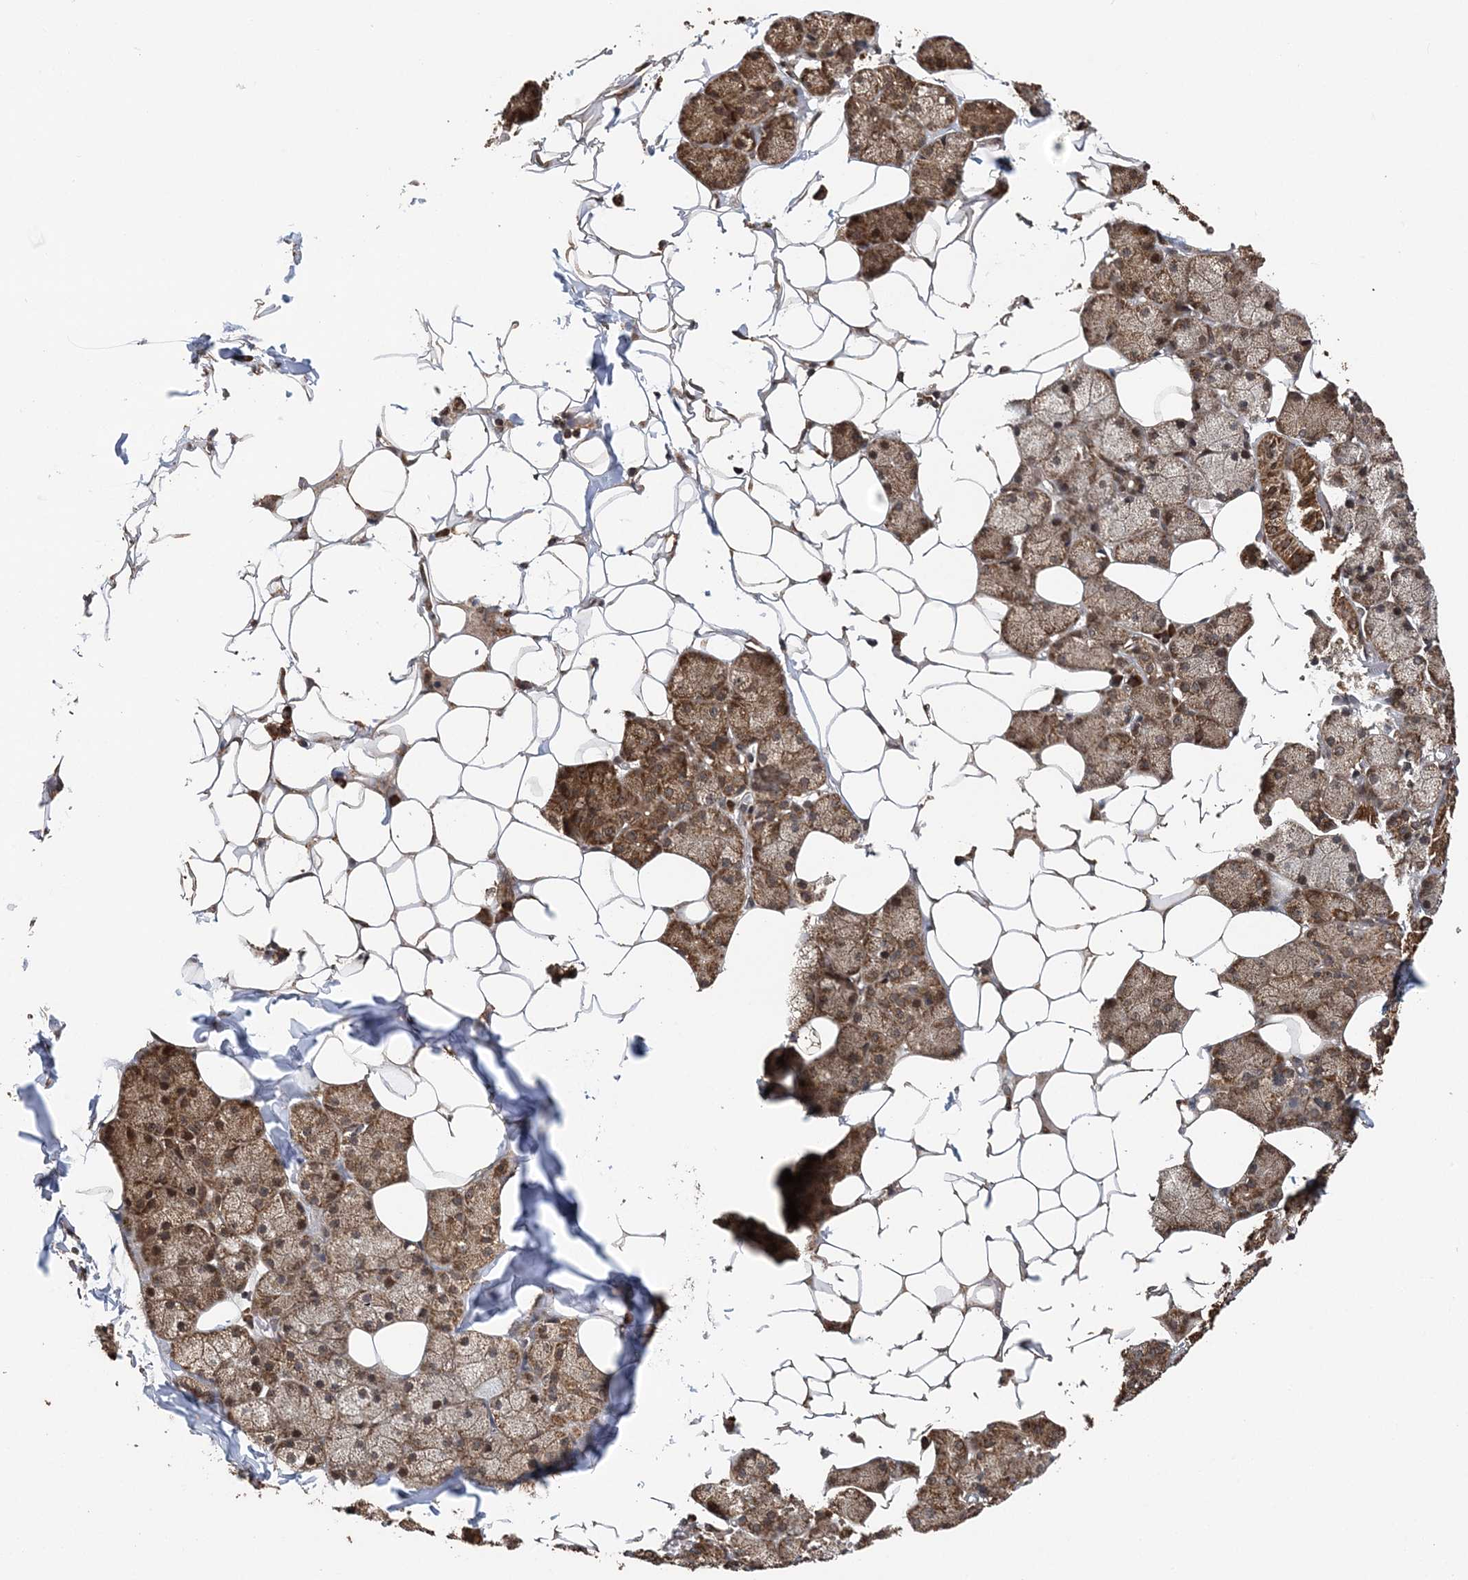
{"staining": {"intensity": "moderate", "quantity": ">75%", "location": "cytoplasmic/membranous"}, "tissue": "salivary gland", "cell_type": "Glandular cells", "image_type": "normal", "snomed": [{"axis": "morphology", "description": "Normal tissue, NOS"}, {"axis": "topography", "description": "Salivary gland"}], "caption": "Immunohistochemical staining of unremarkable human salivary gland reveals >75% levels of moderate cytoplasmic/membranous protein positivity in approximately >75% of glandular cells.", "gene": "PCBP1", "patient": {"sex": "female", "age": 33}}